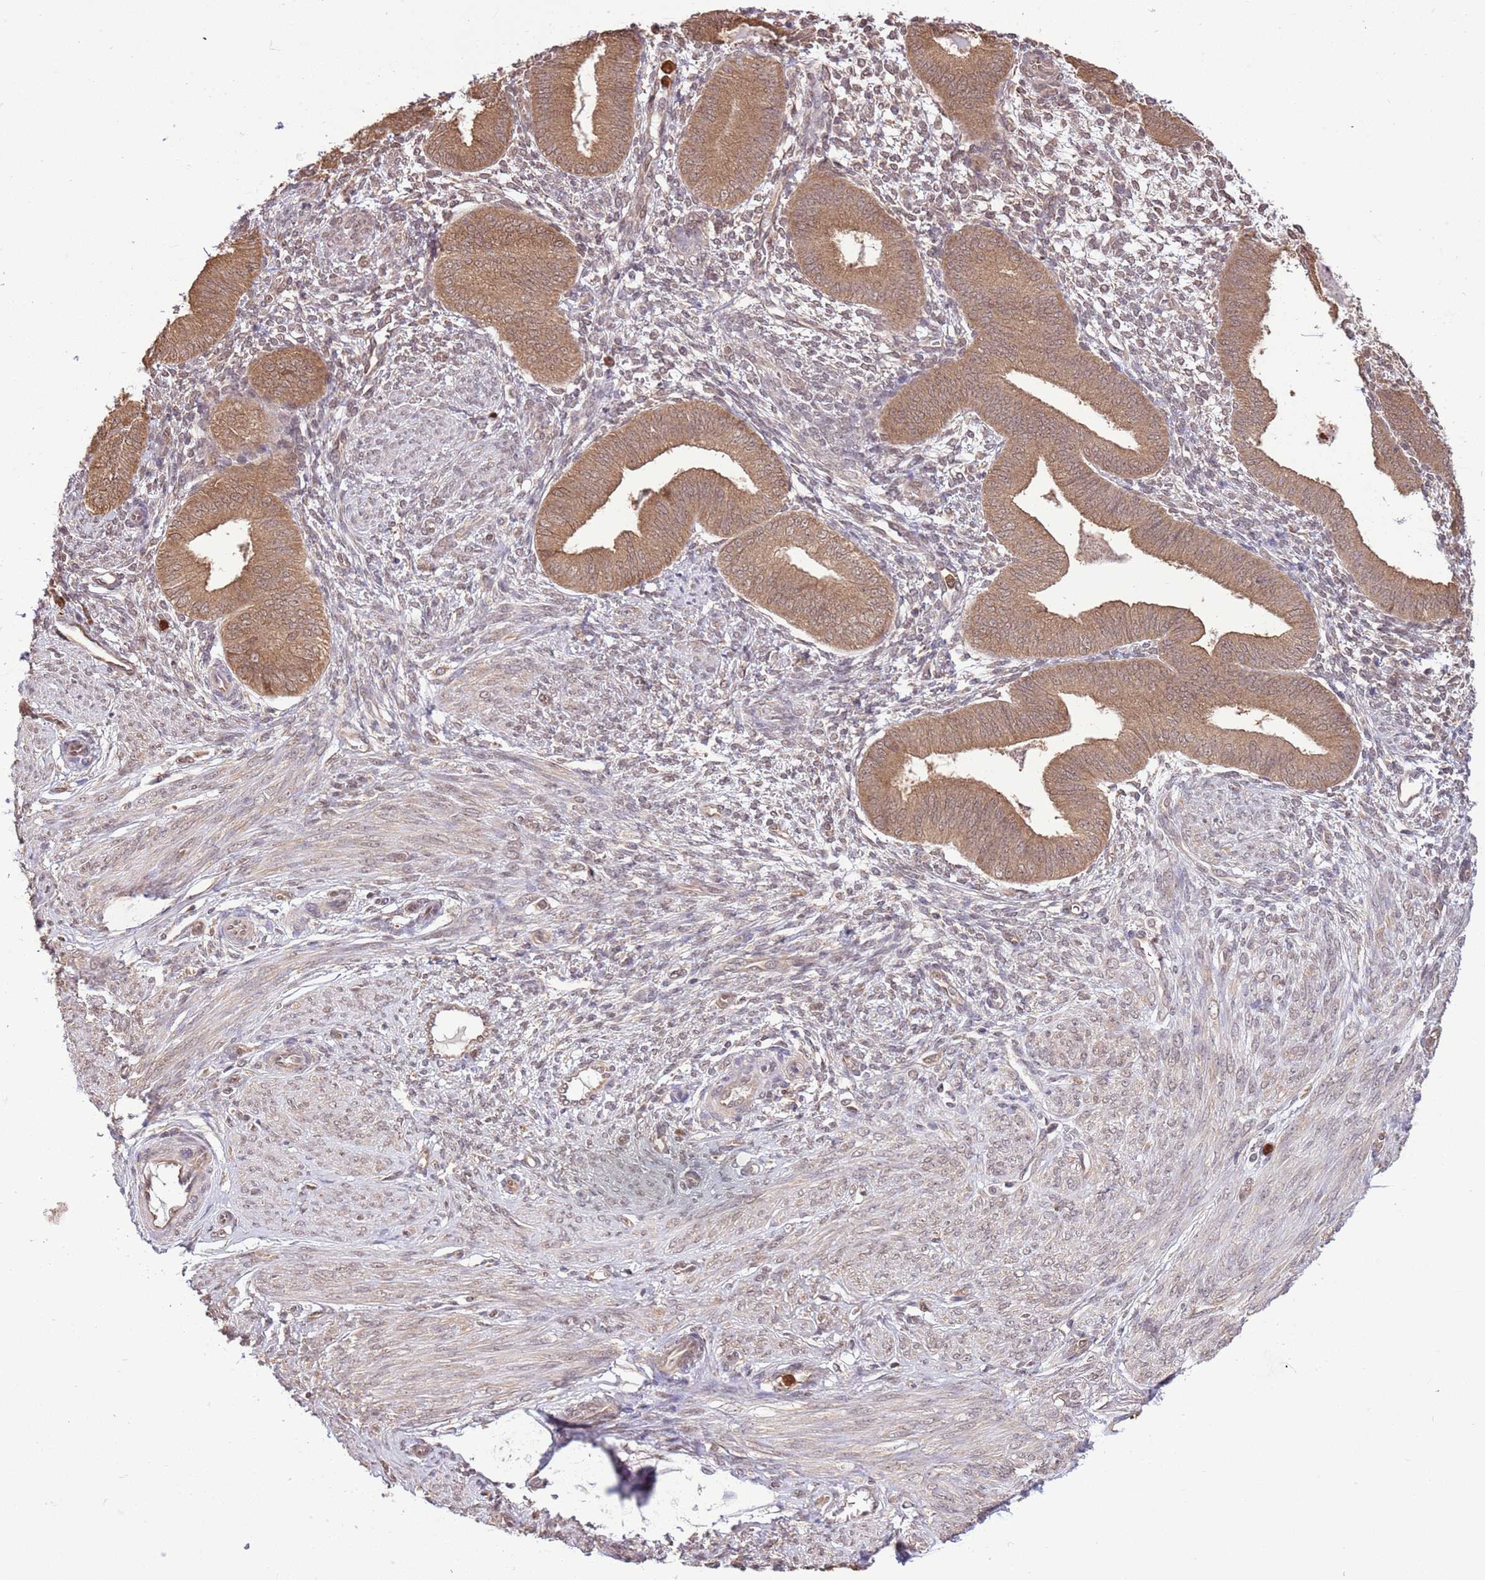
{"staining": {"intensity": "weak", "quantity": "<25%", "location": "nuclear"}, "tissue": "endometrium", "cell_type": "Cells in endometrial stroma", "image_type": "normal", "snomed": [{"axis": "morphology", "description": "Normal tissue, NOS"}, {"axis": "topography", "description": "Endometrium"}], "caption": "Protein analysis of normal endometrium shows no significant expression in cells in endometrial stroma.", "gene": "AMIGO1", "patient": {"sex": "female", "age": 49}}